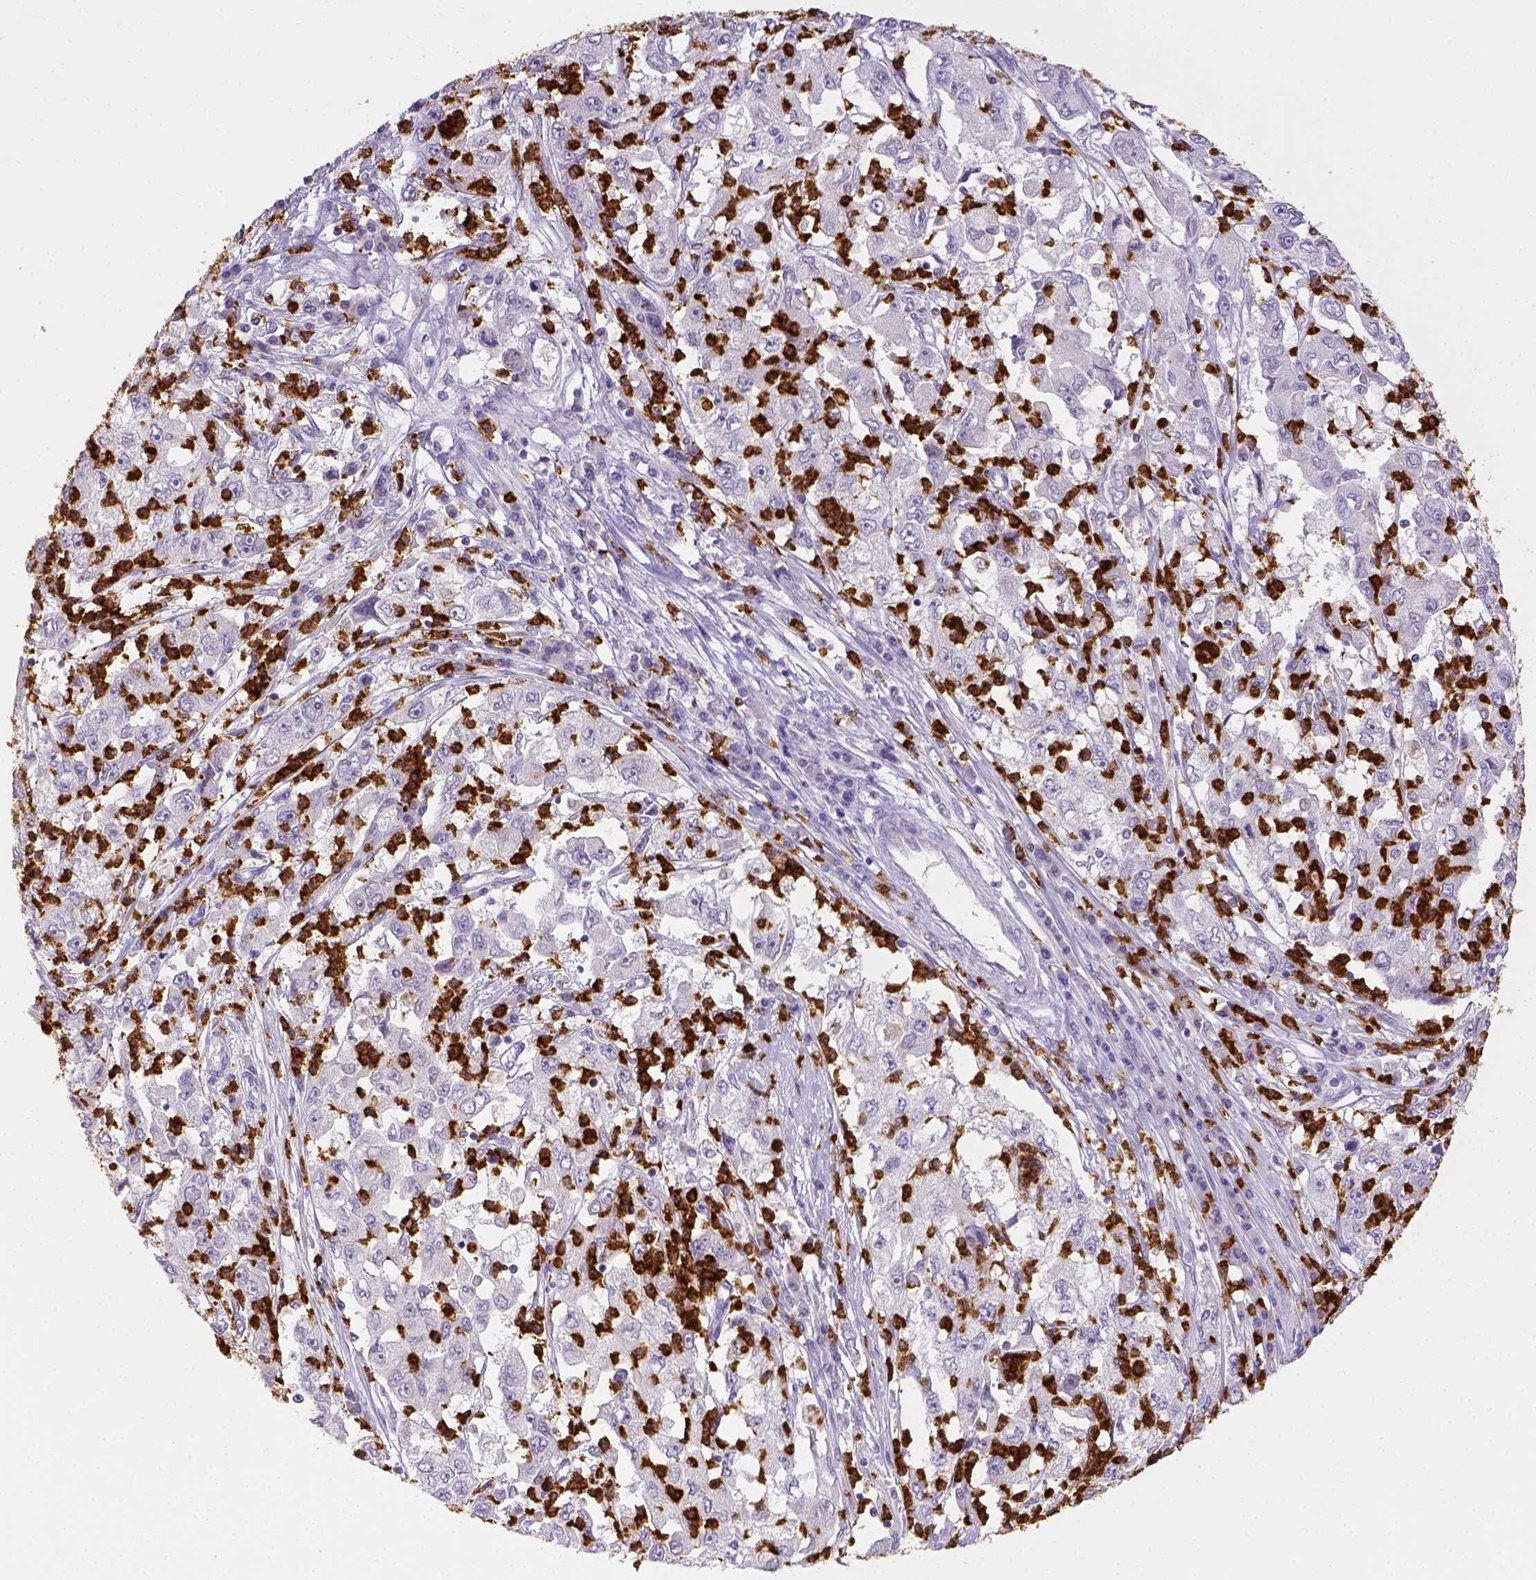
{"staining": {"intensity": "negative", "quantity": "none", "location": "none"}, "tissue": "cervical cancer", "cell_type": "Tumor cells", "image_type": "cancer", "snomed": [{"axis": "morphology", "description": "Squamous cell carcinoma, NOS"}, {"axis": "topography", "description": "Cervix"}], "caption": "This is a histopathology image of IHC staining of squamous cell carcinoma (cervical), which shows no expression in tumor cells.", "gene": "ITGAM", "patient": {"sex": "female", "age": 36}}